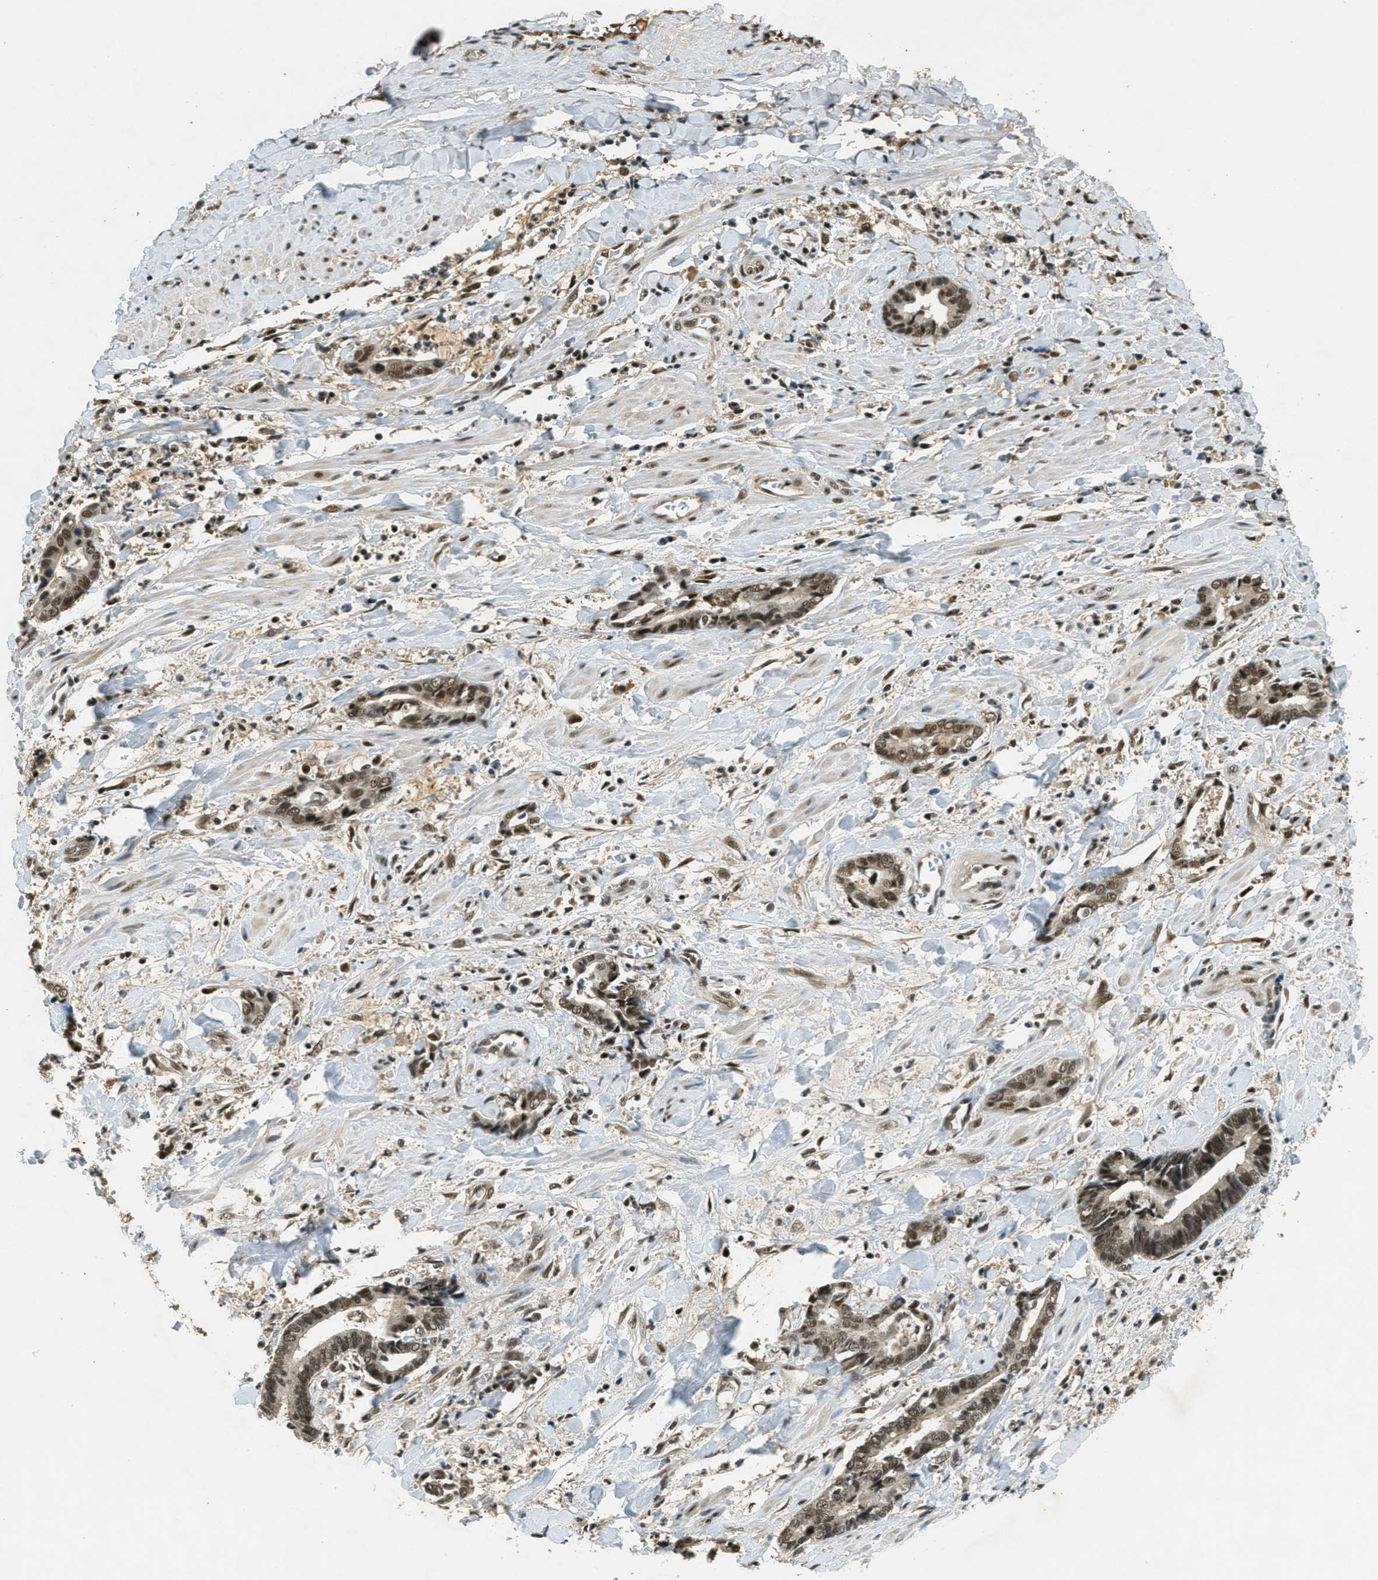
{"staining": {"intensity": "strong", "quantity": ">75%", "location": "nuclear"}, "tissue": "cervical cancer", "cell_type": "Tumor cells", "image_type": "cancer", "snomed": [{"axis": "morphology", "description": "Adenocarcinoma, NOS"}, {"axis": "topography", "description": "Cervix"}], "caption": "Protein expression analysis of cervical adenocarcinoma demonstrates strong nuclear expression in approximately >75% of tumor cells. (DAB (3,3'-diaminobenzidine) IHC with brightfield microscopy, high magnification).", "gene": "ZNF148", "patient": {"sex": "female", "age": 44}}